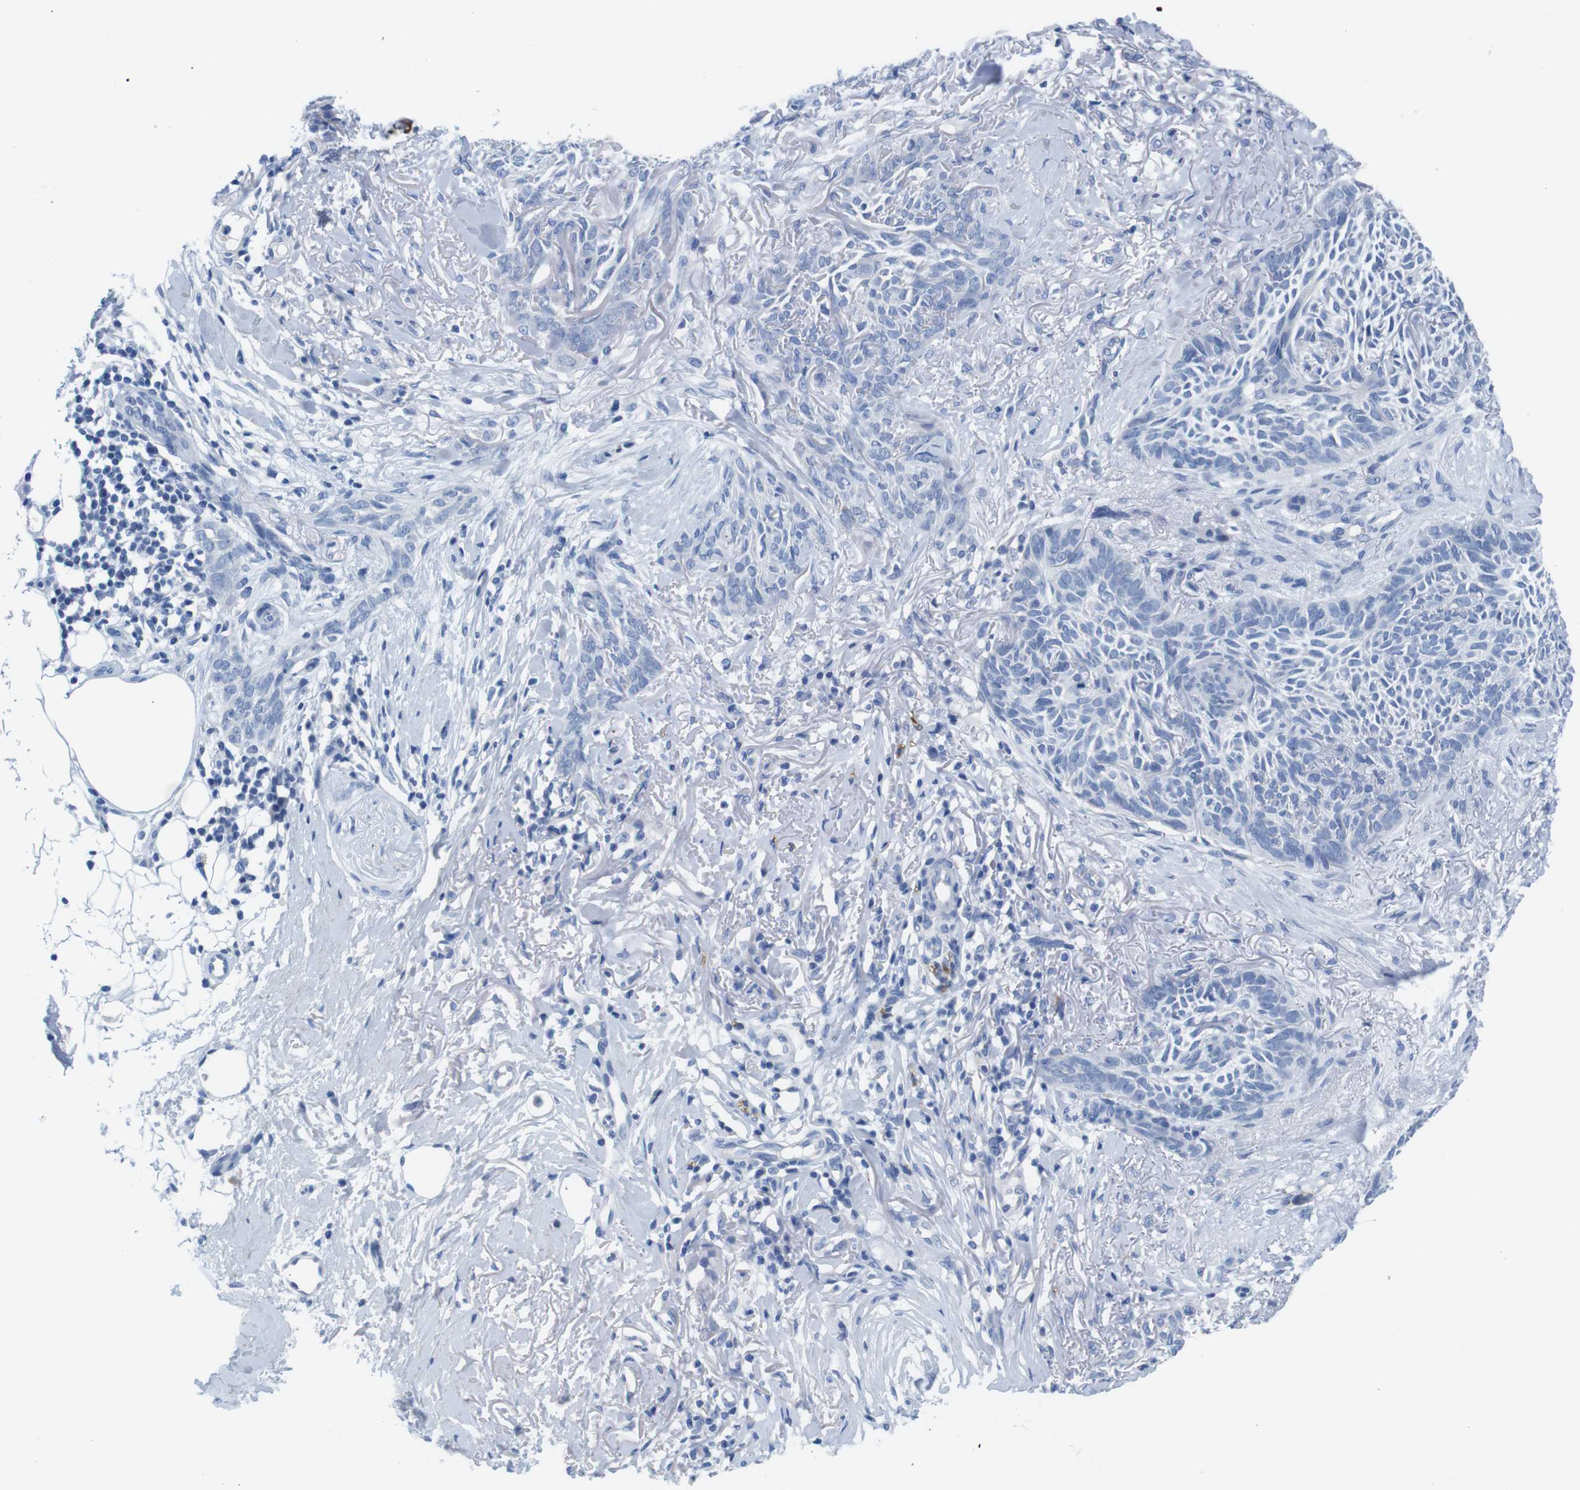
{"staining": {"intensity": "negative", "quantity": "none", "location": "none"}, "tissue": "skin cancer", "cell_type": "Tumor cells", "image_type": "cancer", "snomed": [{"axis": "morphology", "description": "Basal cell carcinoma"}, {"axis": "topography", "description": "Skin"}], "caption": "This is a micrograph of immunohistochemistry staining of skin basal cell carcinoma, which shows no staining in tumor cells. (Stains: DAB (3,3'-diaminobenzidine) immunohistochemistry with hematoxylin counter stain, Microscopy: brightfield microscopy at high magnification).", "gene": "MAP6", "patient": {"sex": "female", "age": 84}}